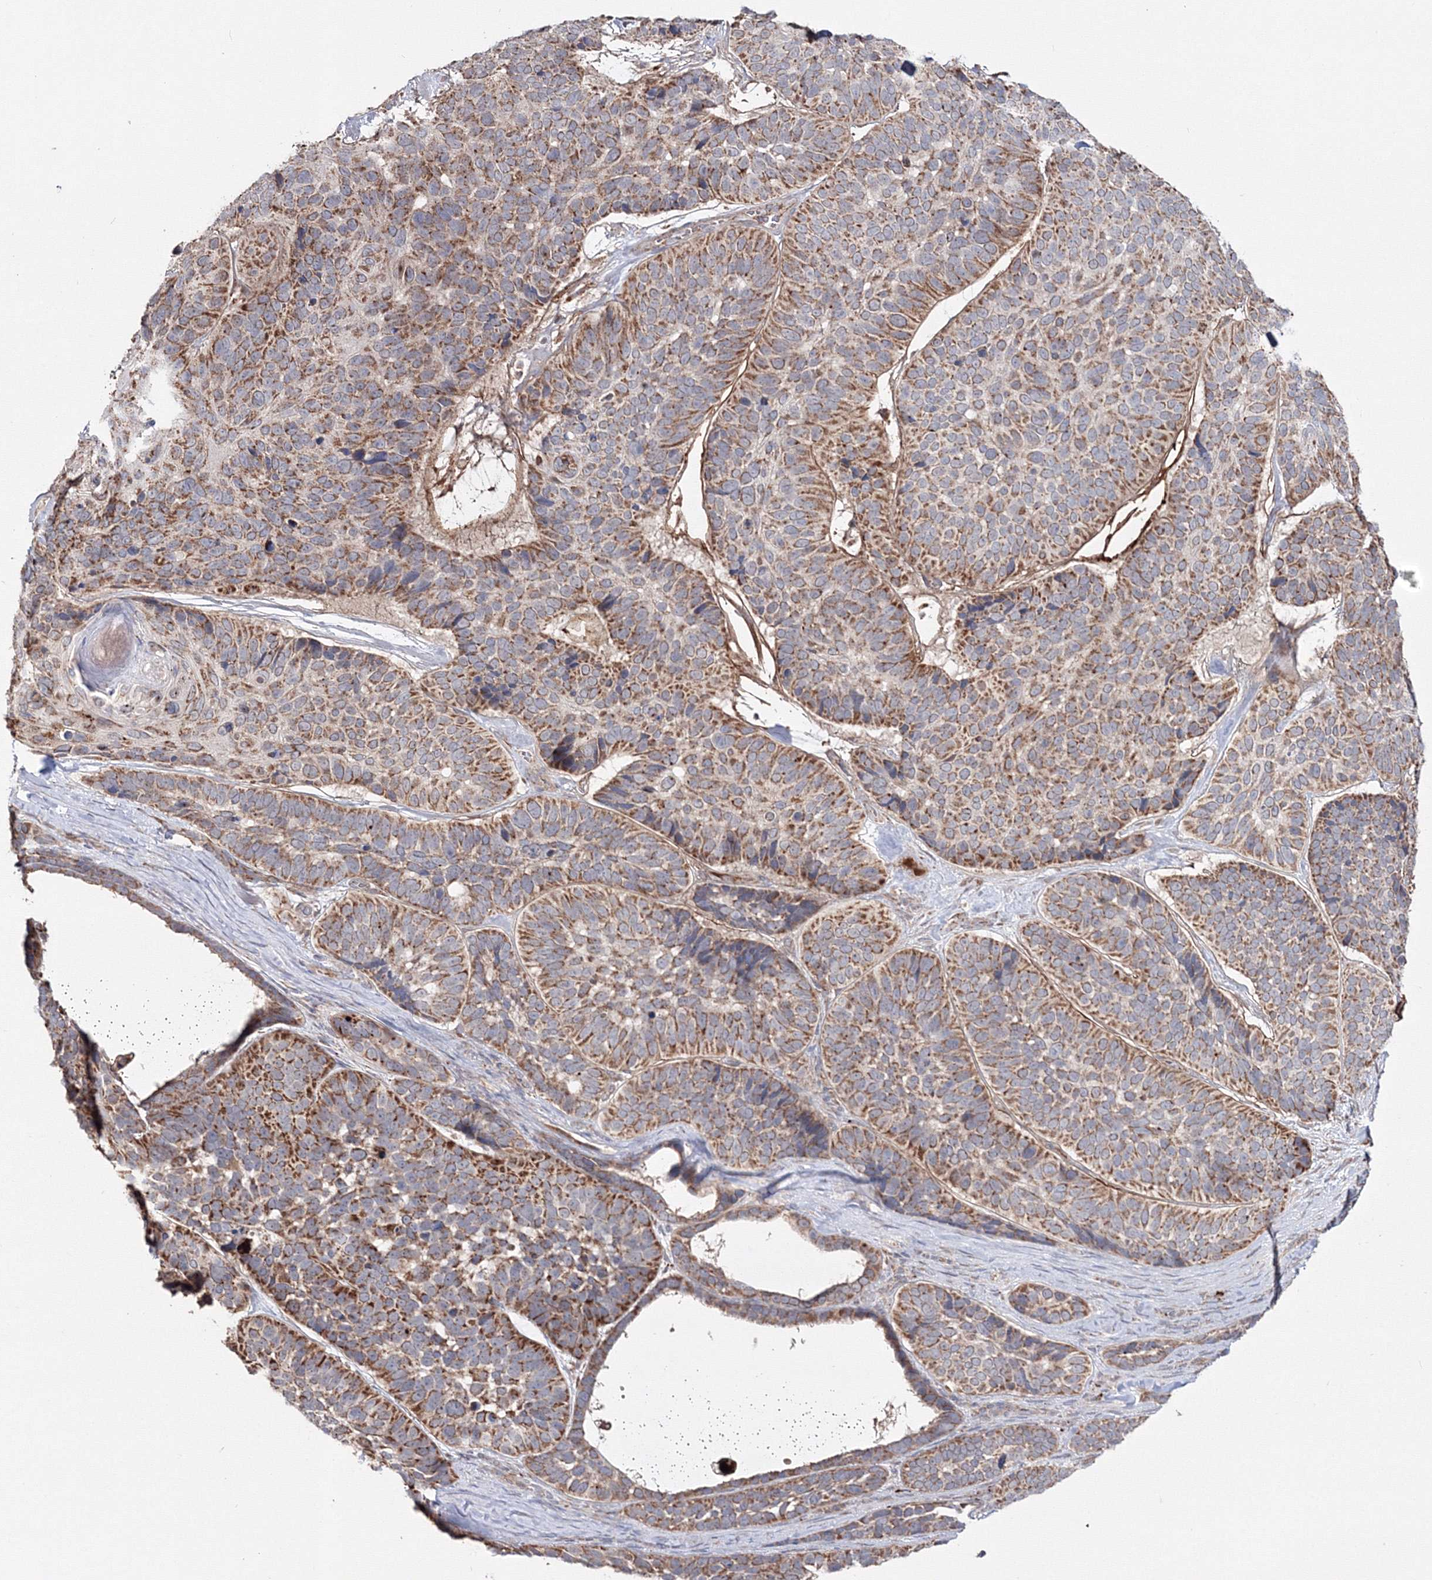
{"staining": {"intensity": "moderate", "quantity": ">75%", "location": "cytoplasmic/membranous"}, "tissue": "skin cancer", "cell_type": "Tumor cells", "image_type": "cancer", "snomed": [{"axis": "morphology", "description": "Basal cell carcinoma"}, {"axis": "topography", "description": "Skin"}], "caption": "This is a micrograph of IHC staining of basal cell carcinoma (skin), which shows moderate positivity in the cytoplasmic/membranous of tumor cells.", "gene": "PEX13", "patient": {"sex": "male", "age": 62}}